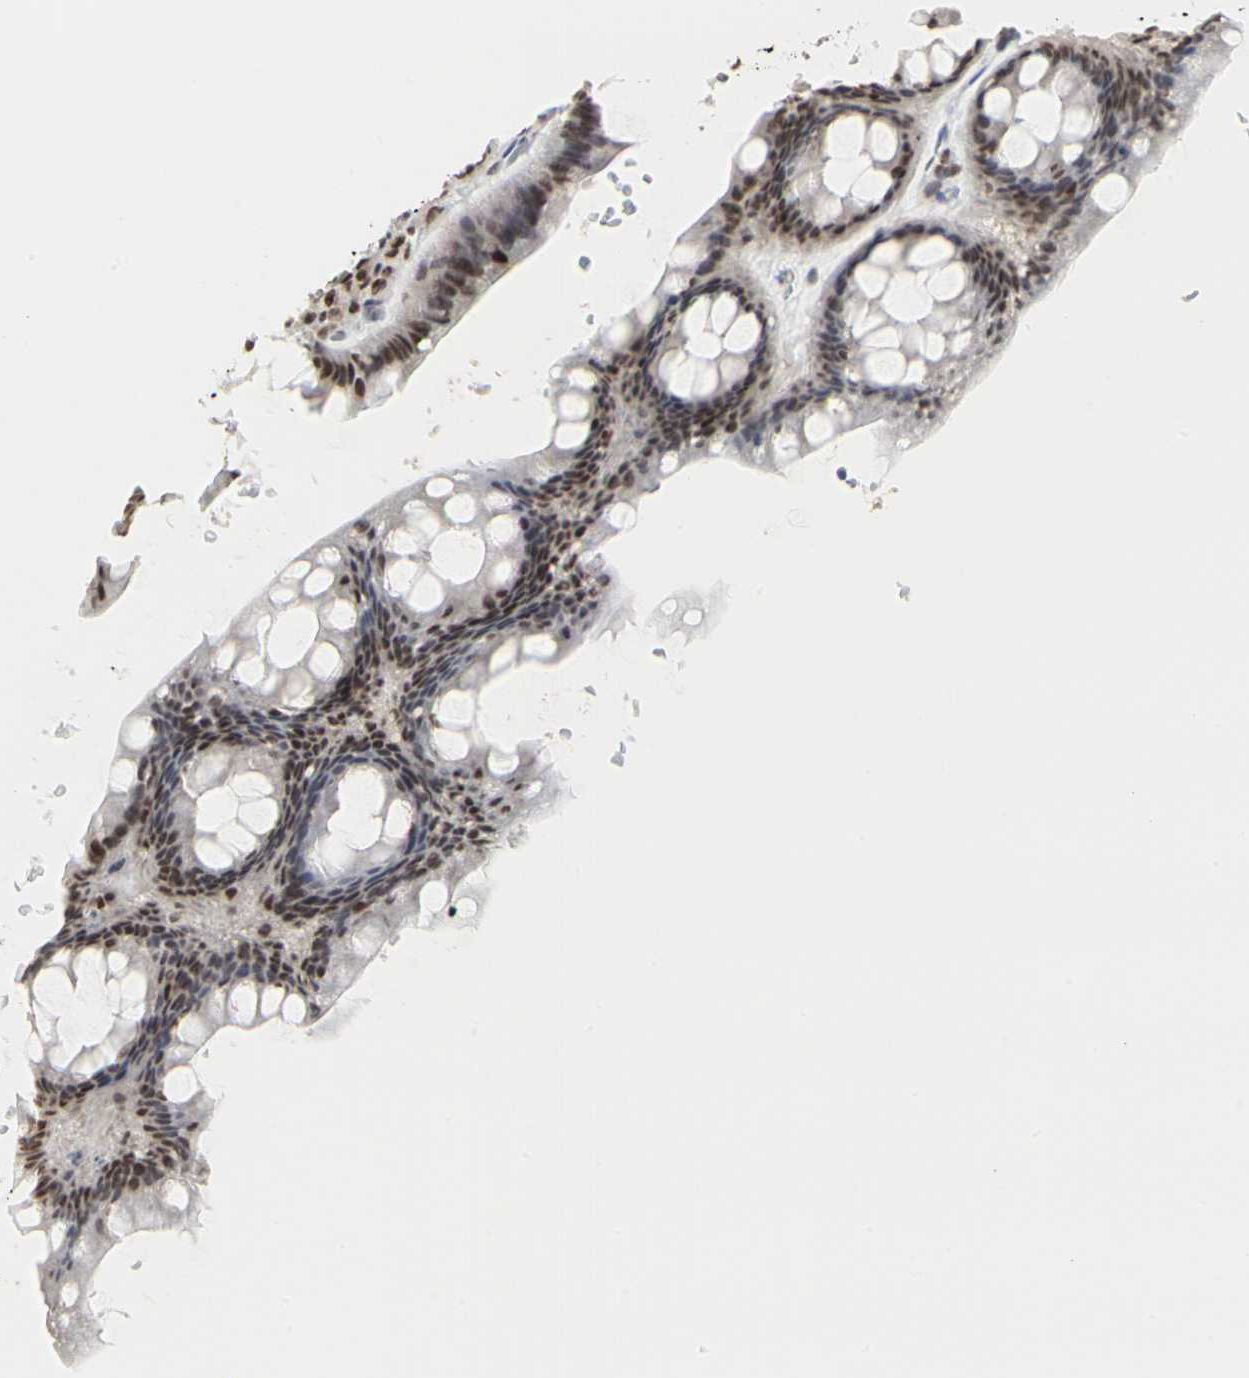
{"staining": {"intensity": "moderate", "quantity": ">75%", "location": "nuclear"}, "tissue": "rectum", "cell_type": "Glandular cells", "image_type": "normal", "snomed": [{"axis": "morphology", "description": "Normal tissue, NOS"}, {"axis": "topography", "description": "Rectum"}], "caption": "About >75% of glandular cells in benign rectum display moderate nuclear protein positivity as visualized by brown immunohistochemical staining.", "gene": "PRMT3", "patient": {"sex": "male", "age": 92}}